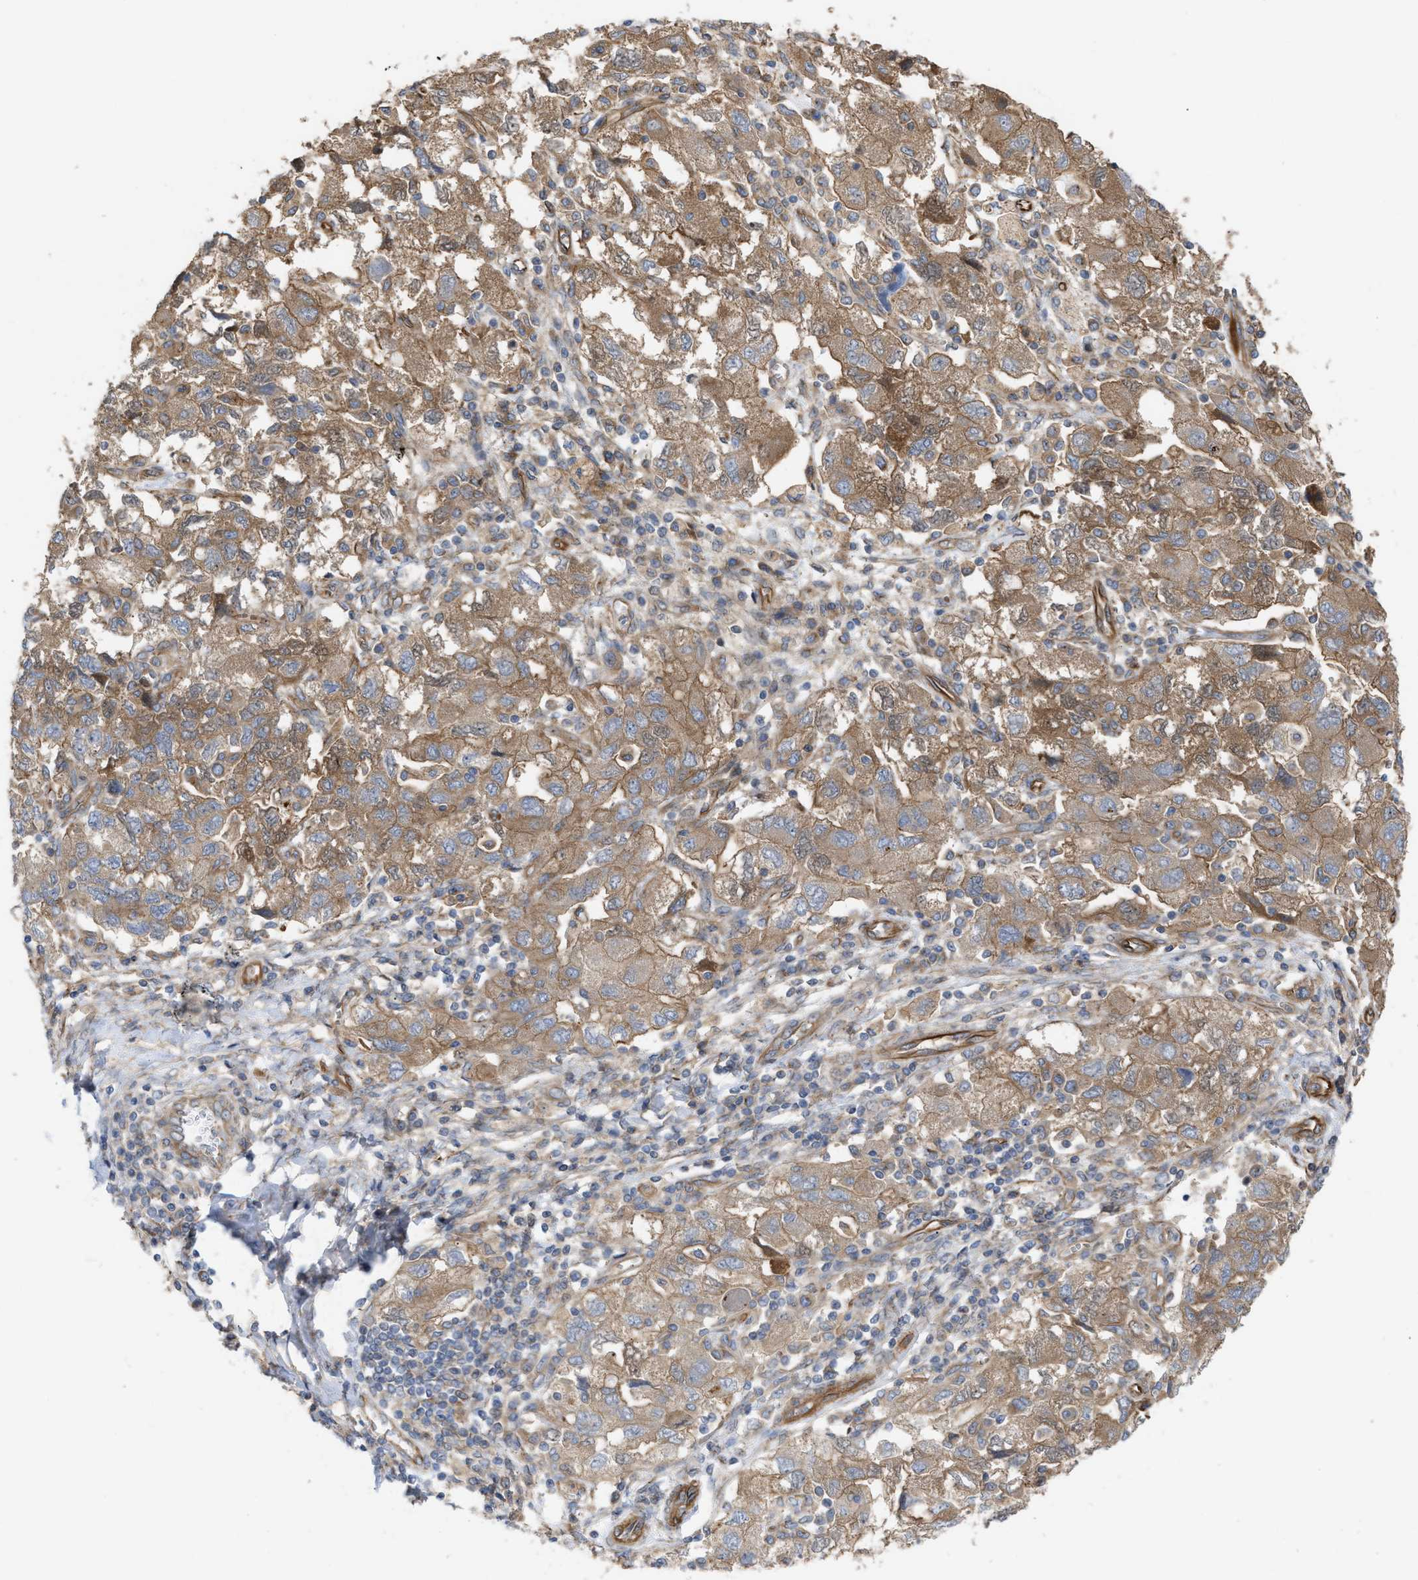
{"staining": {"intensity": "moderate", "quantity": ">75%", "location": "cytoplasmic/membranous"}, "tissue": "ovarian cancer", "cell_type": "Tumor cells", "image_type": "cancer", "snomed": [{"axis": "morphology", "description": "Carcinoma, NOS"}, {"axis": "morphology", "description": "Cystadenocarcinoma, serous, NOS"}, {"axis": "topography", "description": "Ovary"}], "caption": "Immunohistochemistry of human ovarian cancer (carcinoma) shows medium levels of moderate cytoplasmic/membranous staining in about >75% of tumor cells. (Brightfield microscopy of DAB IHC at high magnification).", "gene": "EPS15L1", "patient": {"sex": "female", "age": 69}}